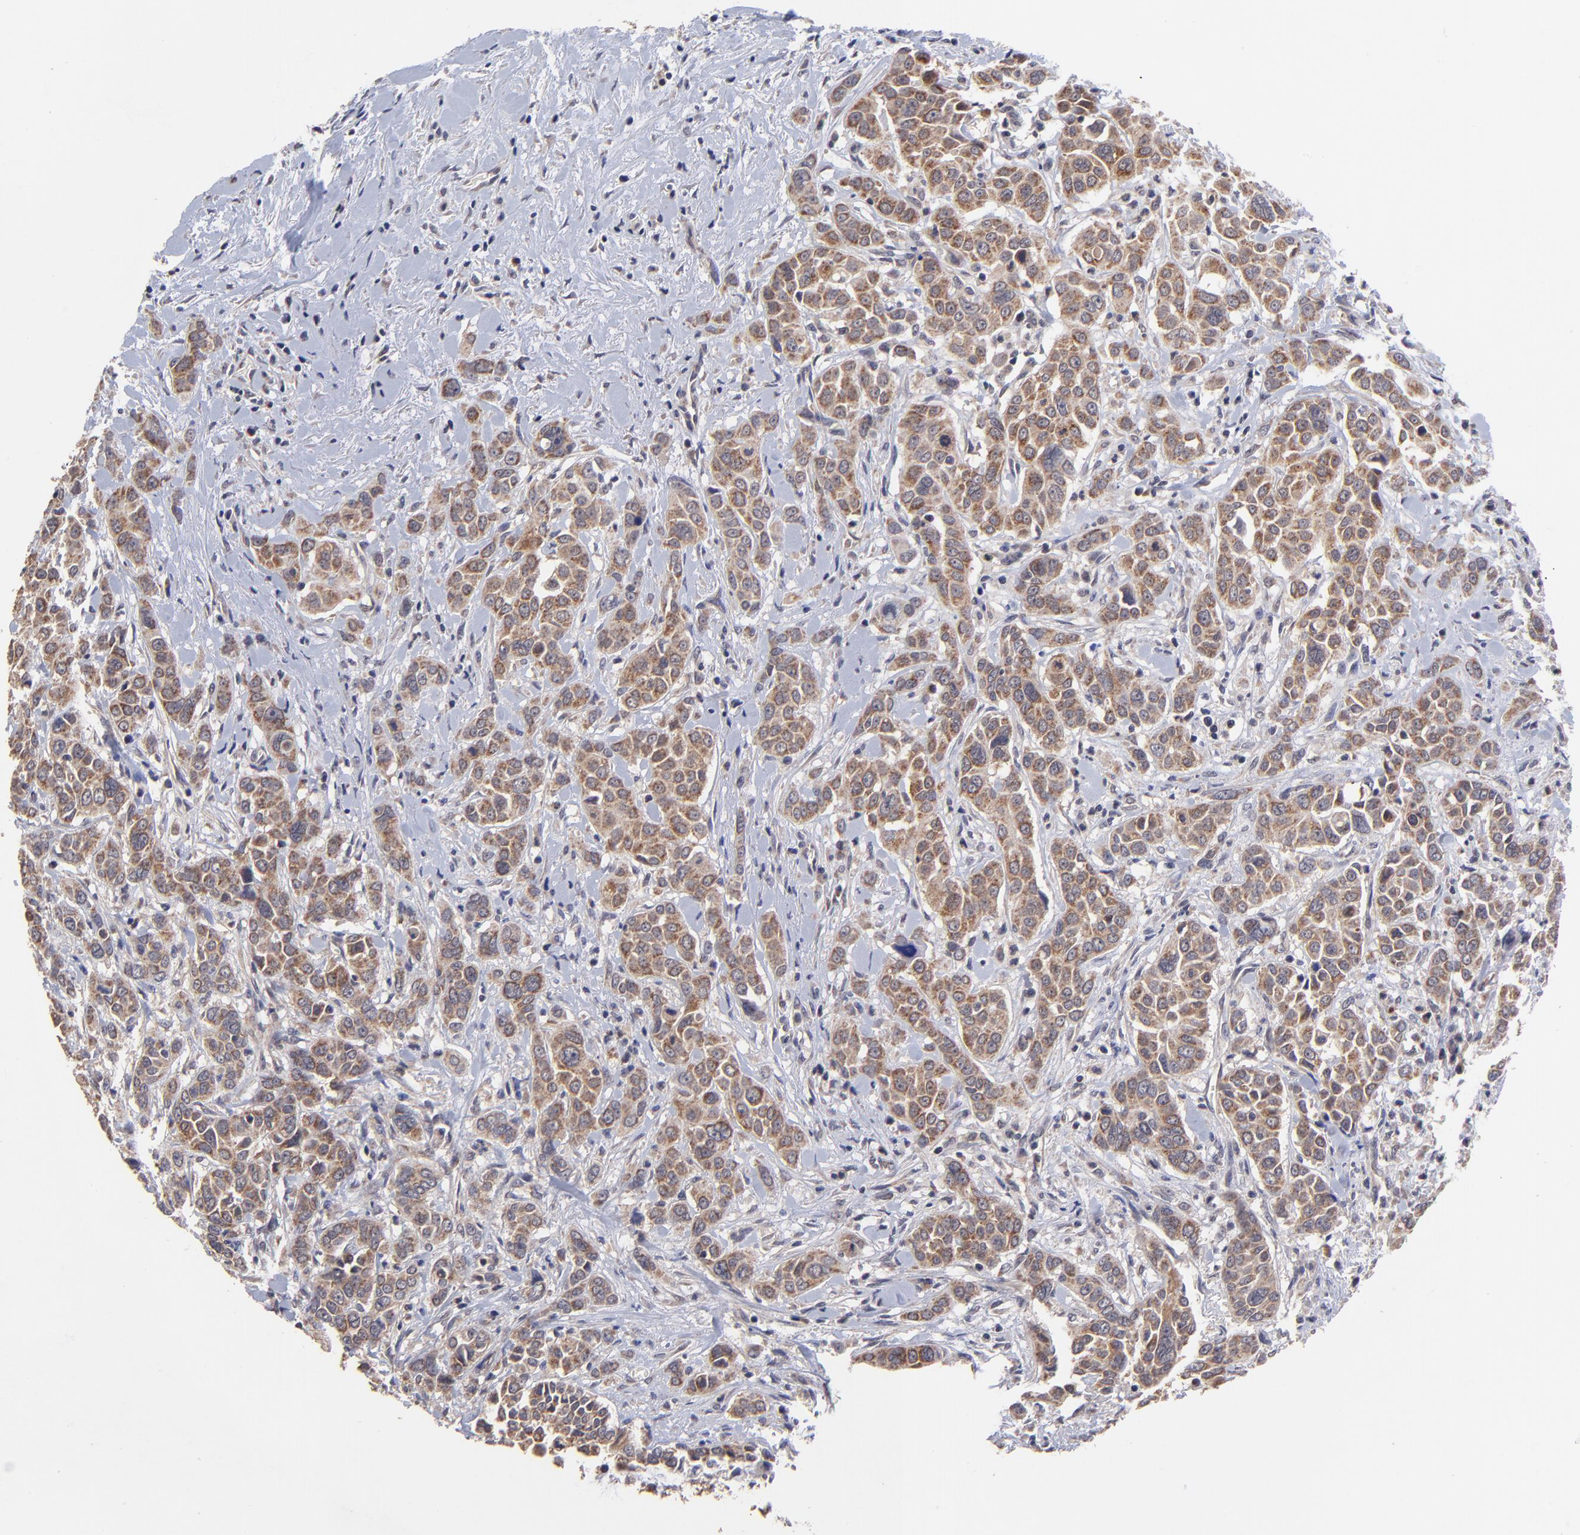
{"staining": {"intensity": "moderate", "quantity": ">75%", "location": "cytoplasmic/membranous"}, "tissue": "pancreatic cancer", "cell_type": "Tumor cells", "image_type": "cancer", "snomed": [{"axis": "morphology", "description": "Adenocarcinoma, NOS"}, {"axis": "topography", "description": "Pancreas"}], "caption": "Pancreatic cancer stained for a protein (brown) displays moderate cytoplasmic/membranous positive expression in approximately >75% of tumor cells.", "gene": "BAIAP2L2", "patient": {"sex": "female", "age": 52}}